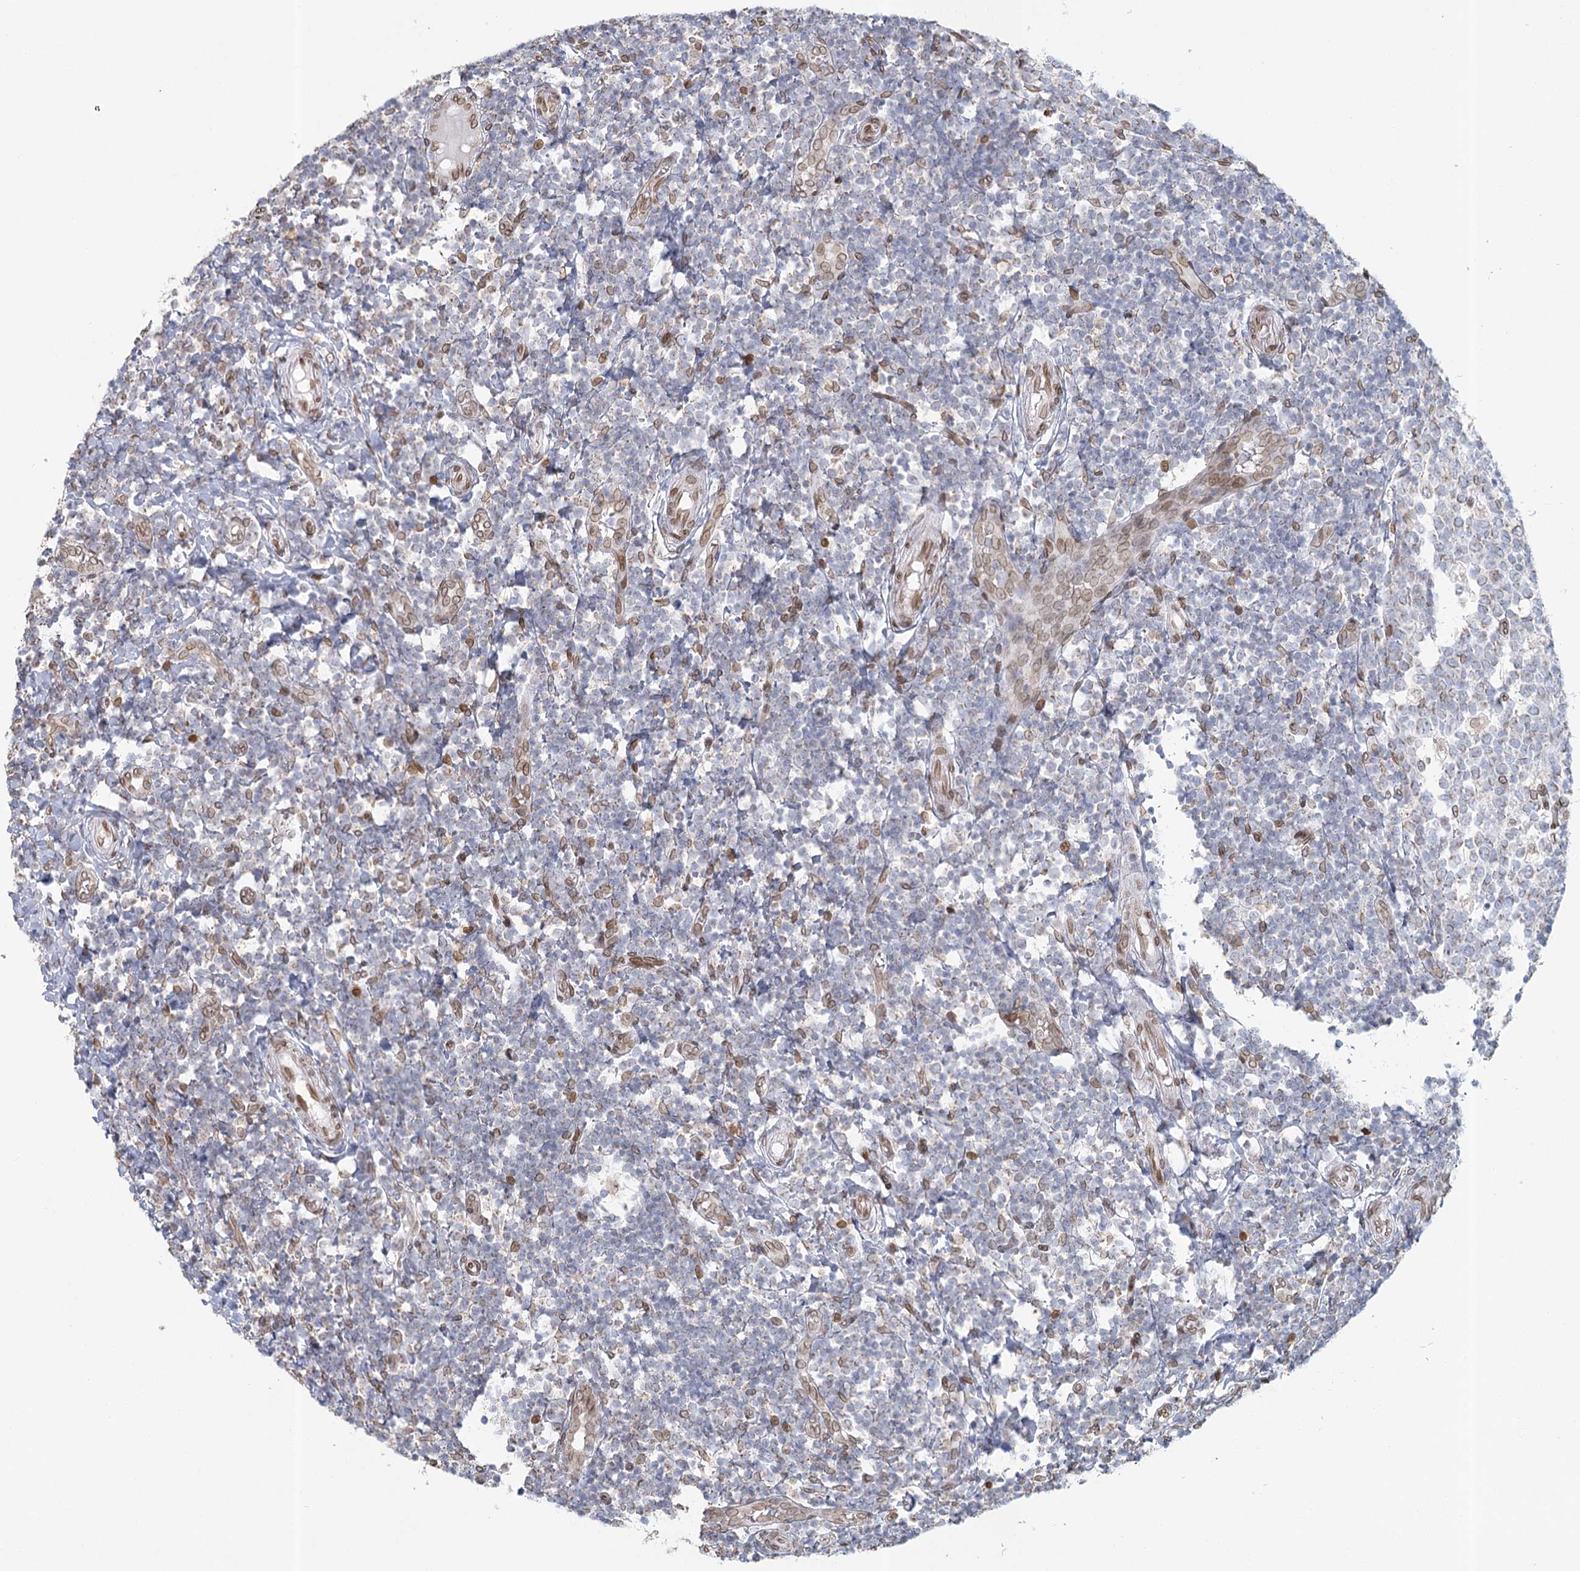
{"staining": {"intensity": "negative", "quantity": "none", "location": "none"}, "tissue": "tonsil", "cell_type": "Germinal center cells", "image_type": "normal", "snomed": [{"axis": "morphology", "description": "Normal tissue, NOS"}, {"axis": "topography", "description": "Tonsil"}], "caption": "The image reveals no staining of germinal center cells in unremarkable tonsil. Nuclei are stained in blue.", "gene": "VWA5A", "patient": {"sex": "female", "age": 19}}